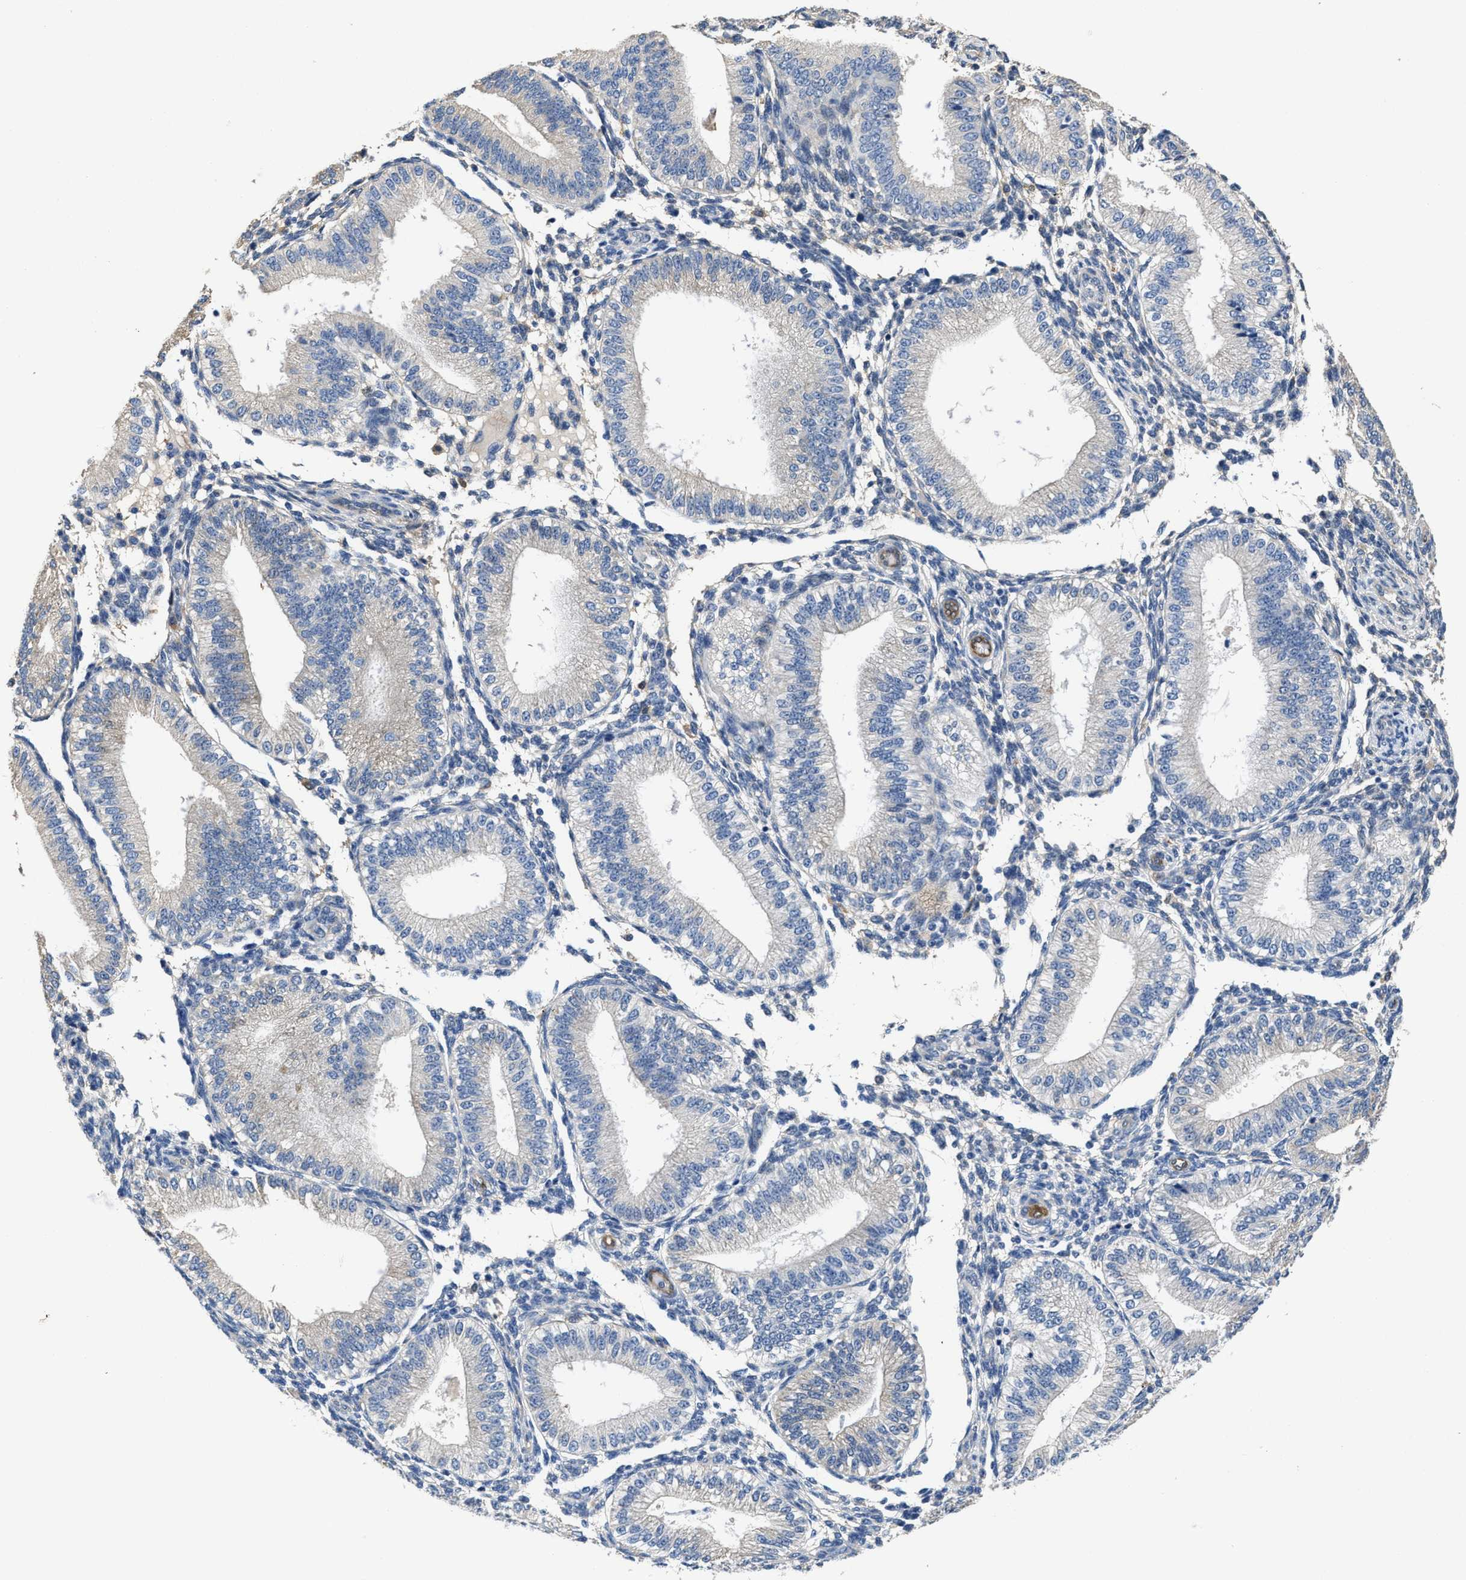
{"staining": {"intensity": "negative", "quantity": "none", "location": "none"}, "tissue": "endometrium", "cell_type": "Cells in endometrial stroma", "image_type": "normal", "snomed": [{"axis": "morphology", "description": "Normal tissue, NOS"}, {"axis": "topography", "description": "Endometrium"}], "caption": "The immunohistochemistry (IHC) photomicrograph has no significant staining in cells in endometrial stroma of endometrium.", "gene": "PEG10", "patient": {"sex": "female", "age": 39}}